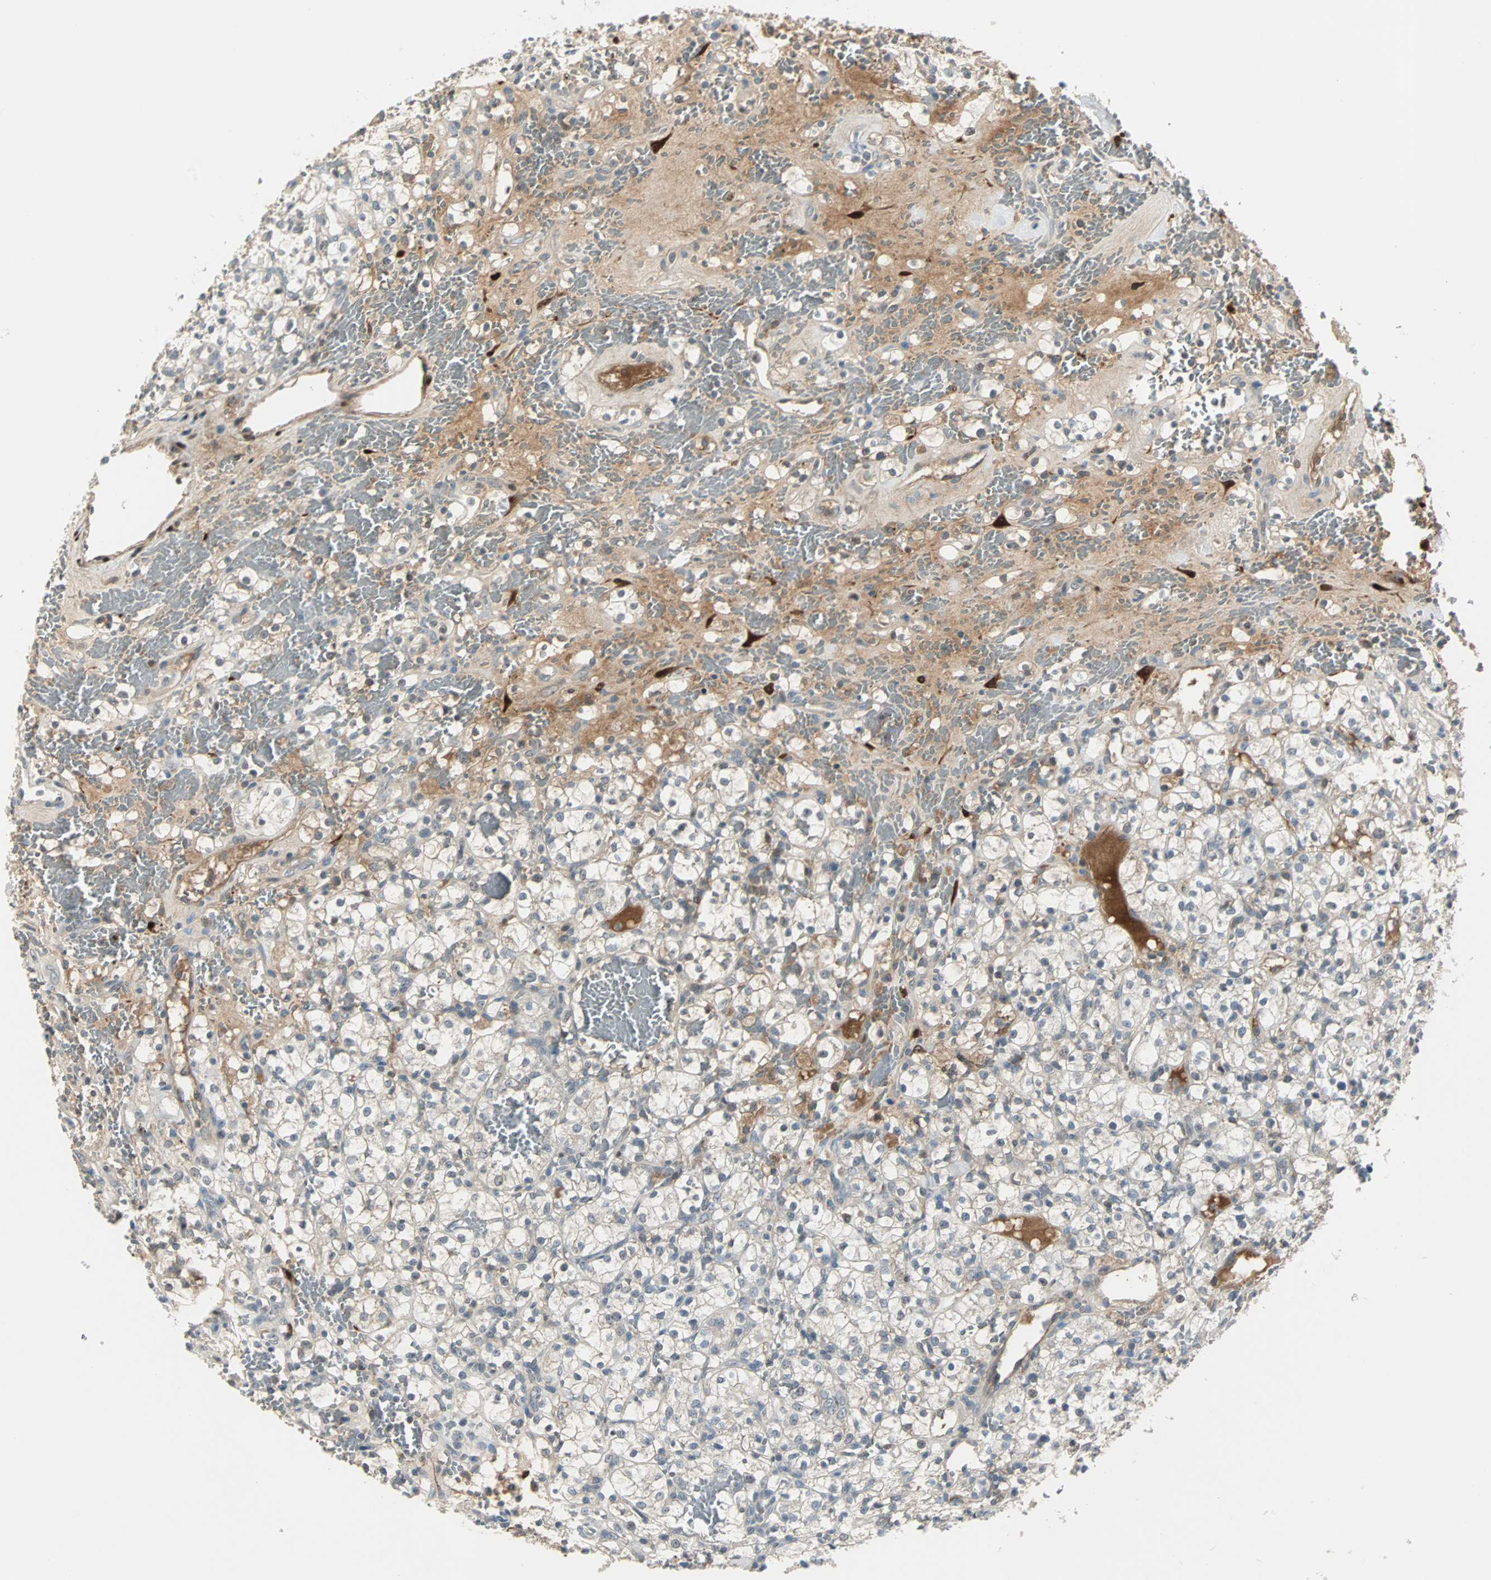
{"staining": {"intensity": "weak", "quantity": "<25%", "location": "cytoplasmic/membranous"}, "tissue": "renal cancer", "cell_type": "Tumor cells", "image_type": "cancer", "snomed": [{"axis": "morphology", "description": "Adenocarcinoma, NOS"}, {"axis": "topography", "description": "Kidney"}], "caption": "The micrograph displays no staining of tumor cells in renal adenocarcinoma.", "gene": "FHL2", "patient": {"sex": "female", "age": 60}}